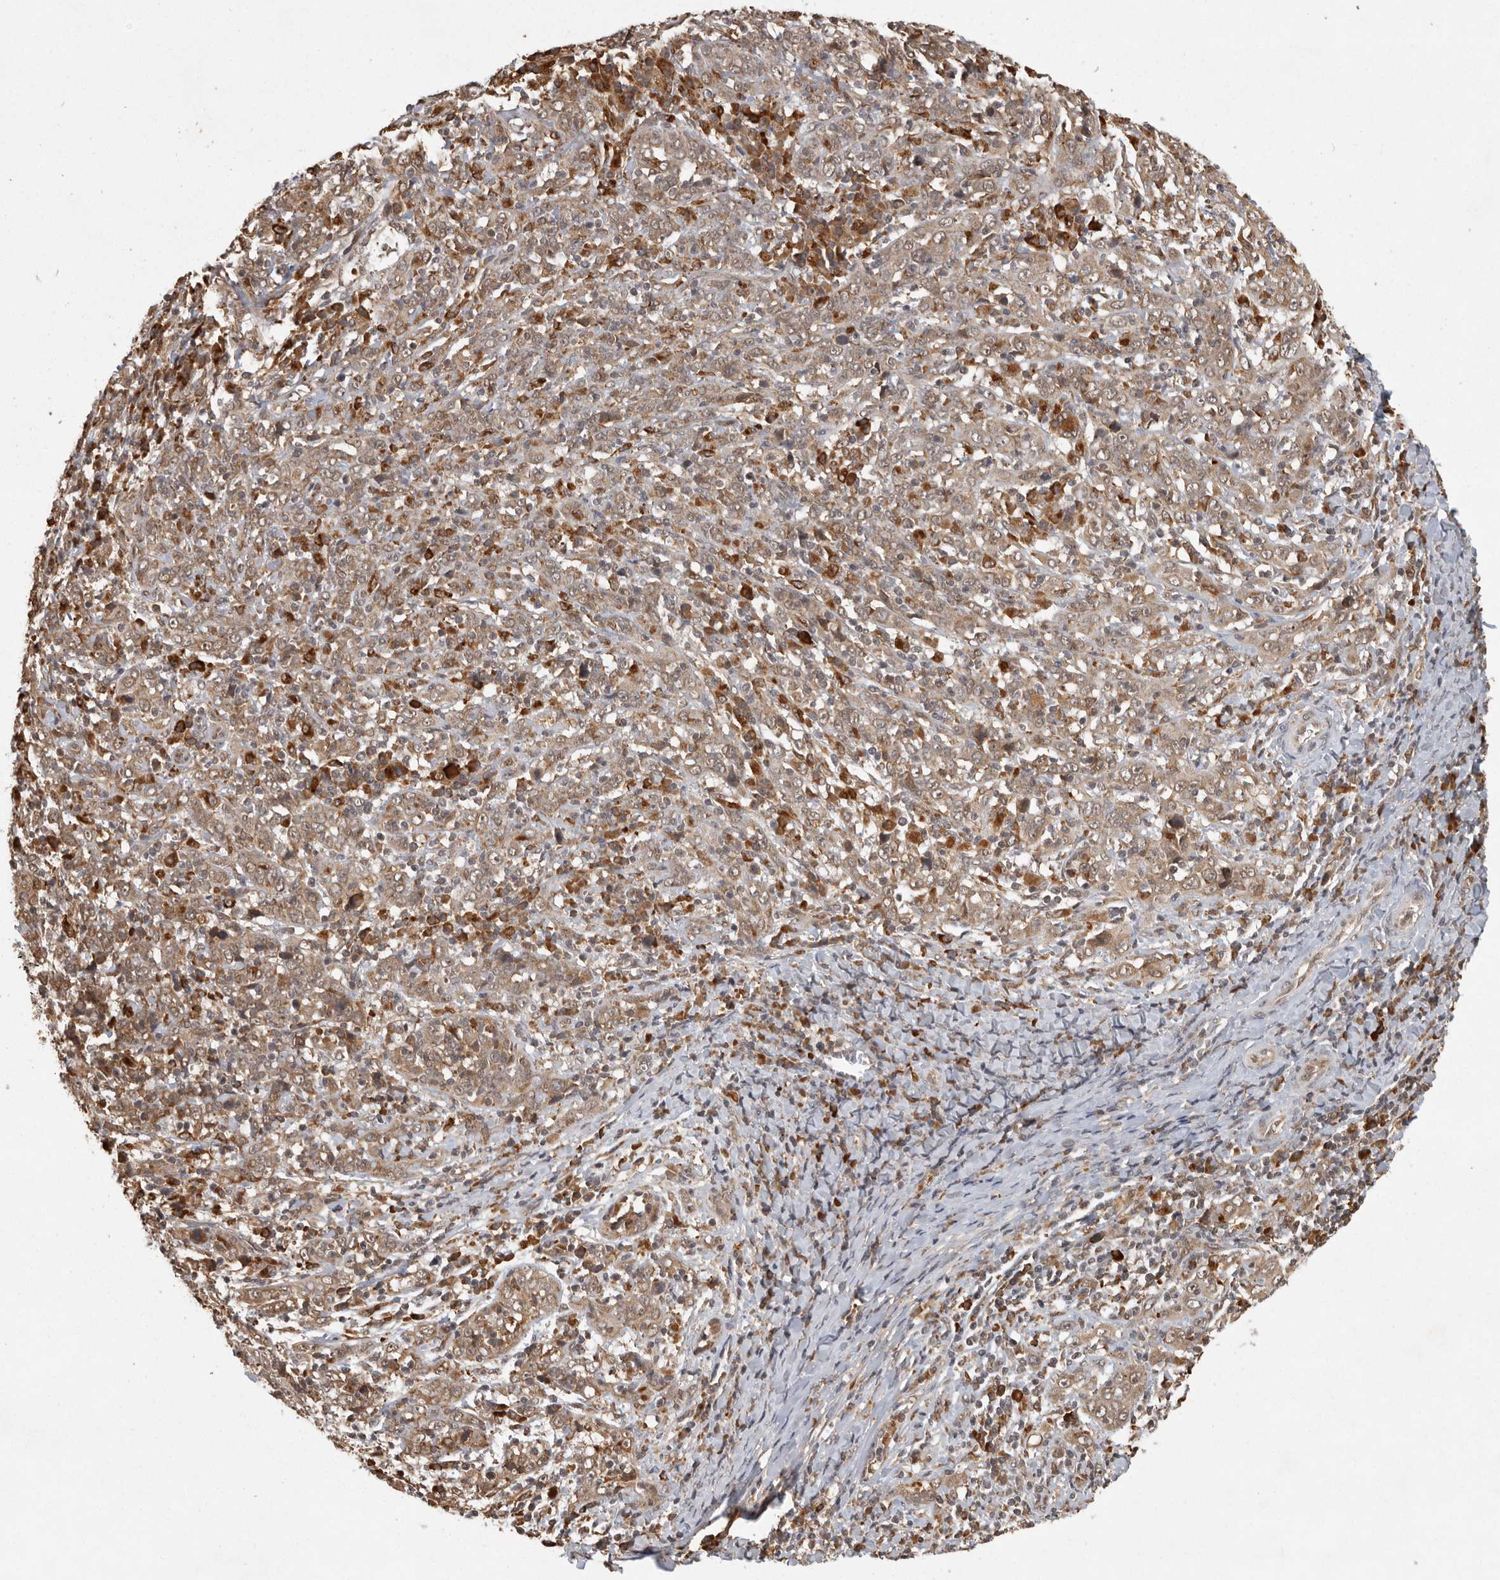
{"staining": {"intensity": "weak", "quantity": "25%-75%", "location": "cytoplasmic/membranous"}, "tissue": "cervical cancer", "cell_type": "Tumor cells", "image_type": "cancer", "snomed": [{"axis": "morphology", "description": "Squamous cell carcinoma, NOS"}, {"axis": "topography", "description": "Cervix"}], "caption": "This is a micrograph of immunohistochemistry (IHC) staining of cervical cancer (squamous cell carcinoma), which shows weak positivity in the cytoplasmic/membranous of tumor cells.", "gene": "ZNF83", "patient": {"sex": "female", "age": 46}}